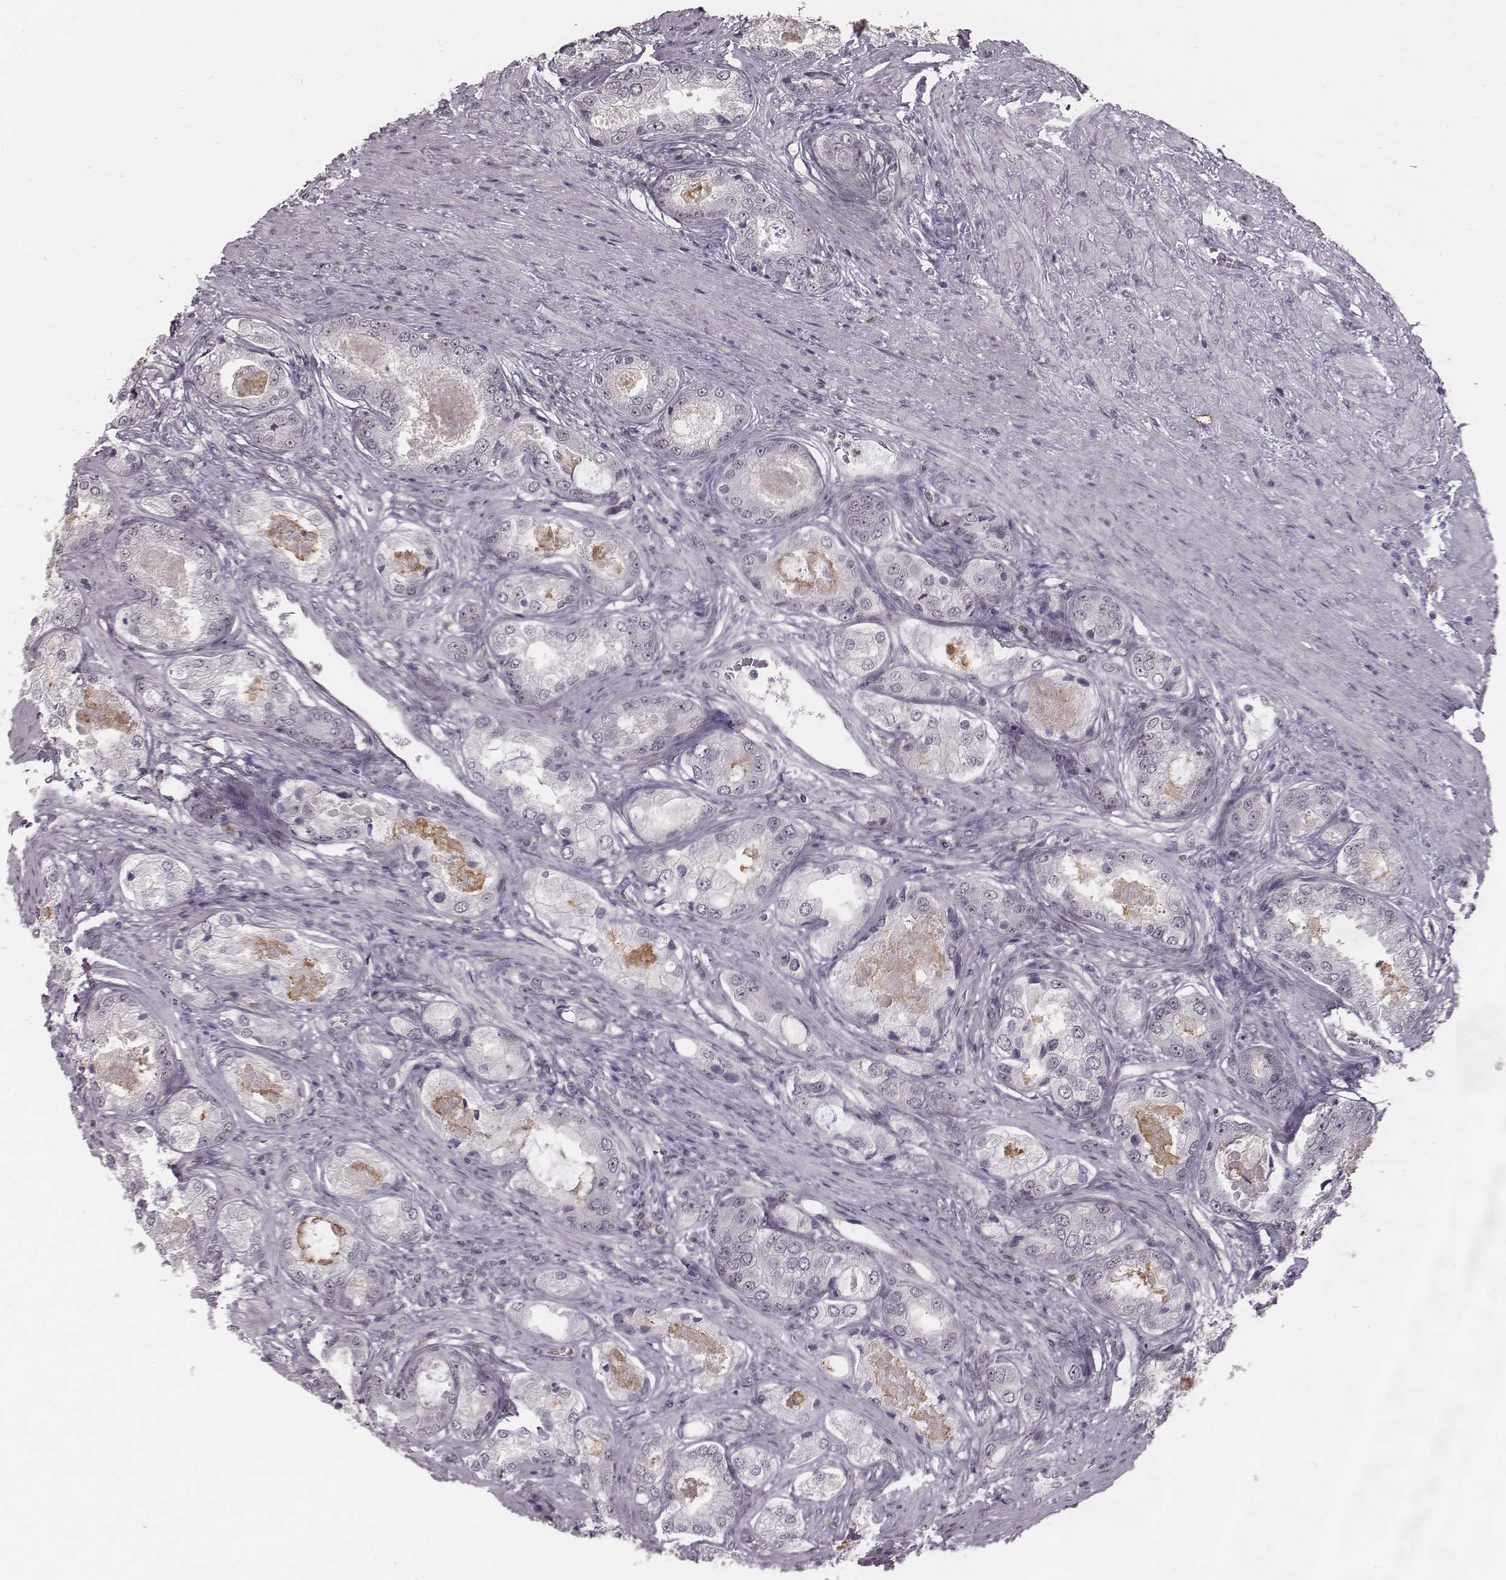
{"staining": {"intensity": "negative", "quantity": "none", "location": "none"}, "tissue": "prostate cancer", "cell_type": "Tumor cells", "image_type": "cancer", "snomed": [{"axis": "morphology", "description": "Adenocarcinoma, Low grade"}, {"axis": "topography", "description": "Prostate"}], "caption": "High magnification brightfield microscopy of prostate adenocarcinoma (low-grade) stained with DAB (brown) and counterstained with hematoxylin (blue): tumor cells show no significant staining.", "gene": "RPGRIP1", "patient": {"sex": "male", "age": 68}}